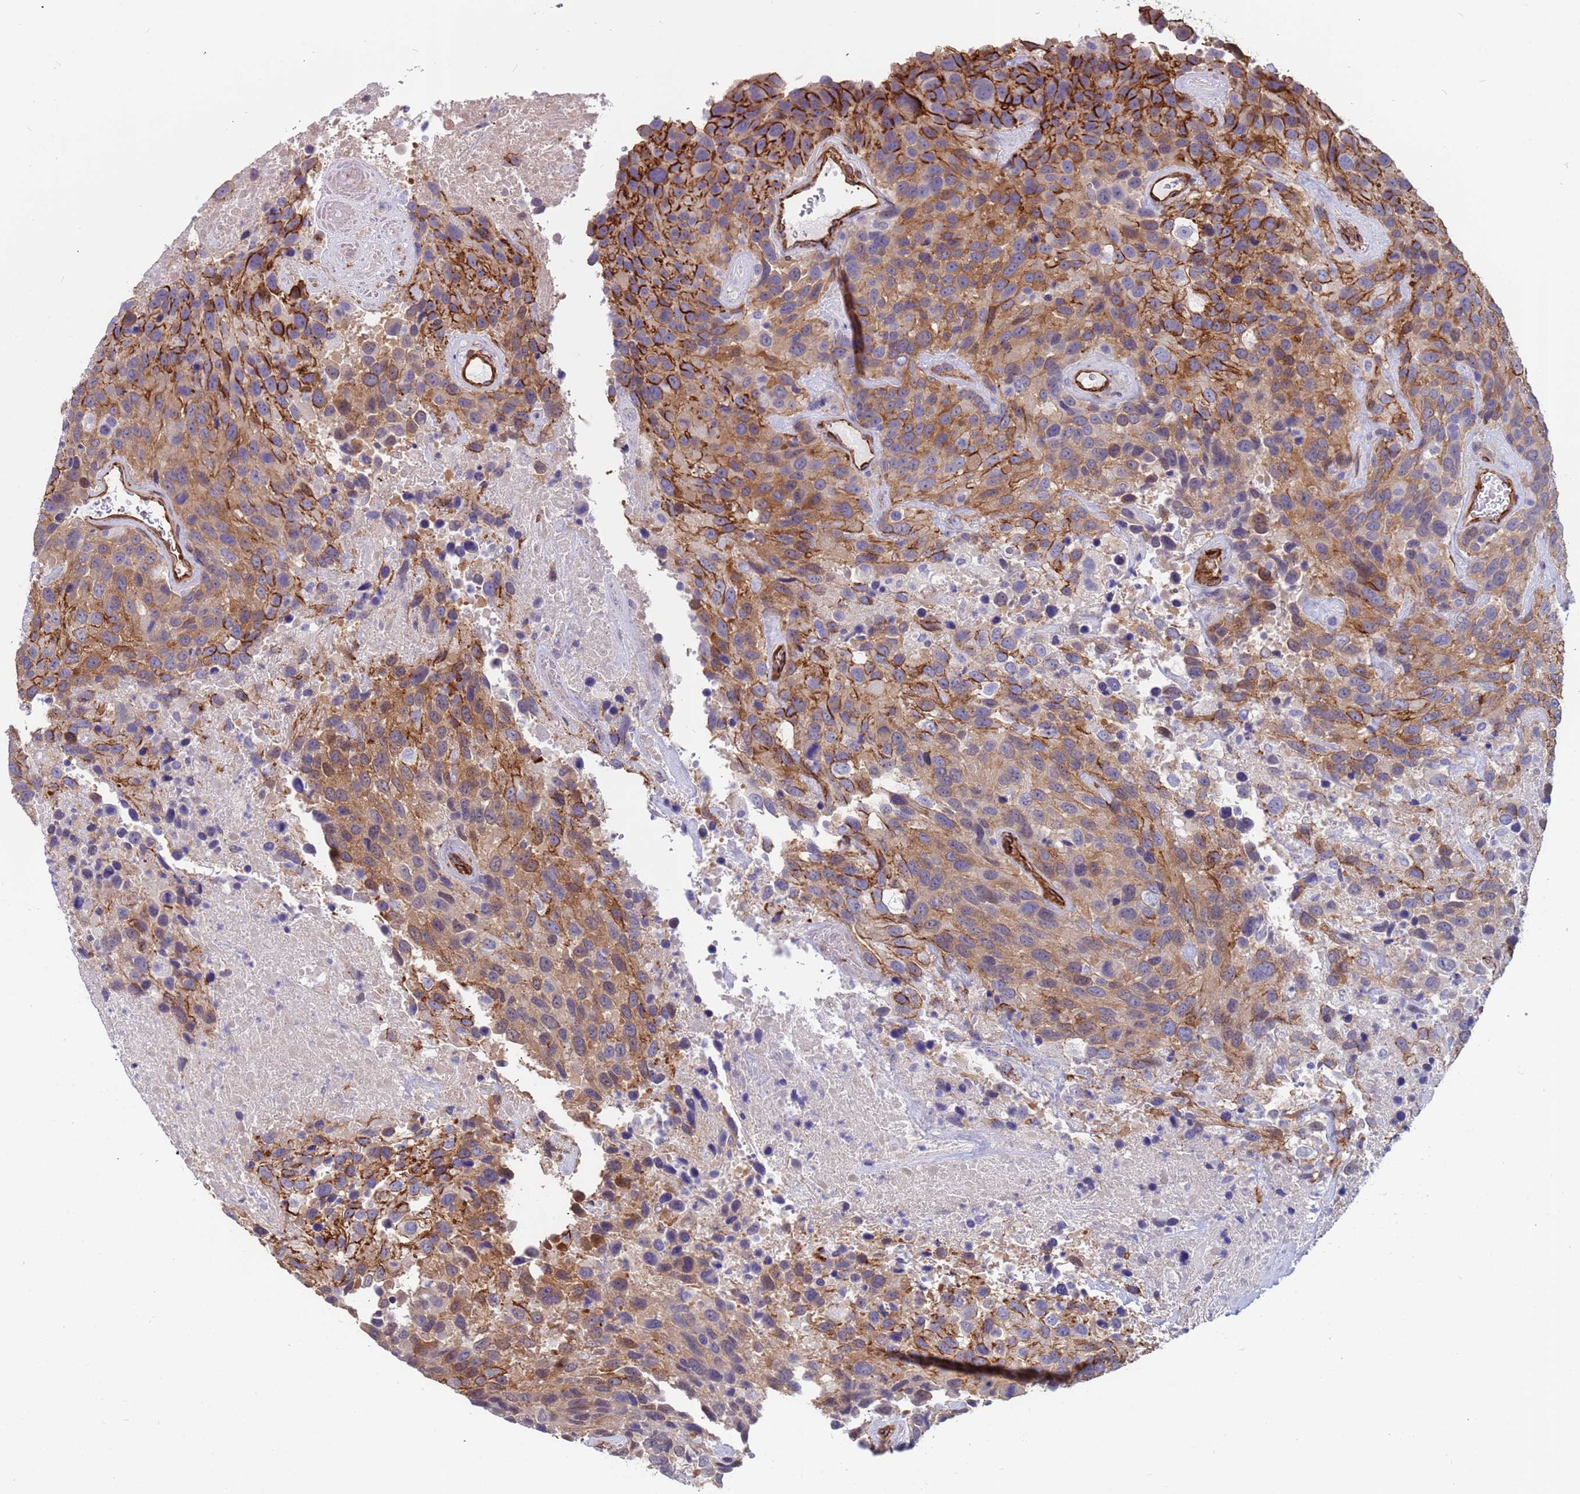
{"staining": {"intensity": "moderate", "quantity": "25%-75%", "location": "cytoplasmic/membranous"}, "tissue": "urothelial cancer", "cell_type": "Tumor cells", "image_type": "cancer", "snomed": [{"axis": "morphology", "description": "Urothelial carcinoma, High grade"}, {"axis": "topography", "description": "Urinary bladder"}], "caption": "Urothelial cancer stained with a brown dye exhibits moderate cytoplasmic/membranous positive staining in about 25%-75% of tumor cells.", "gene": "EHD2", "patient": {"sex": "female", "age": 70}}